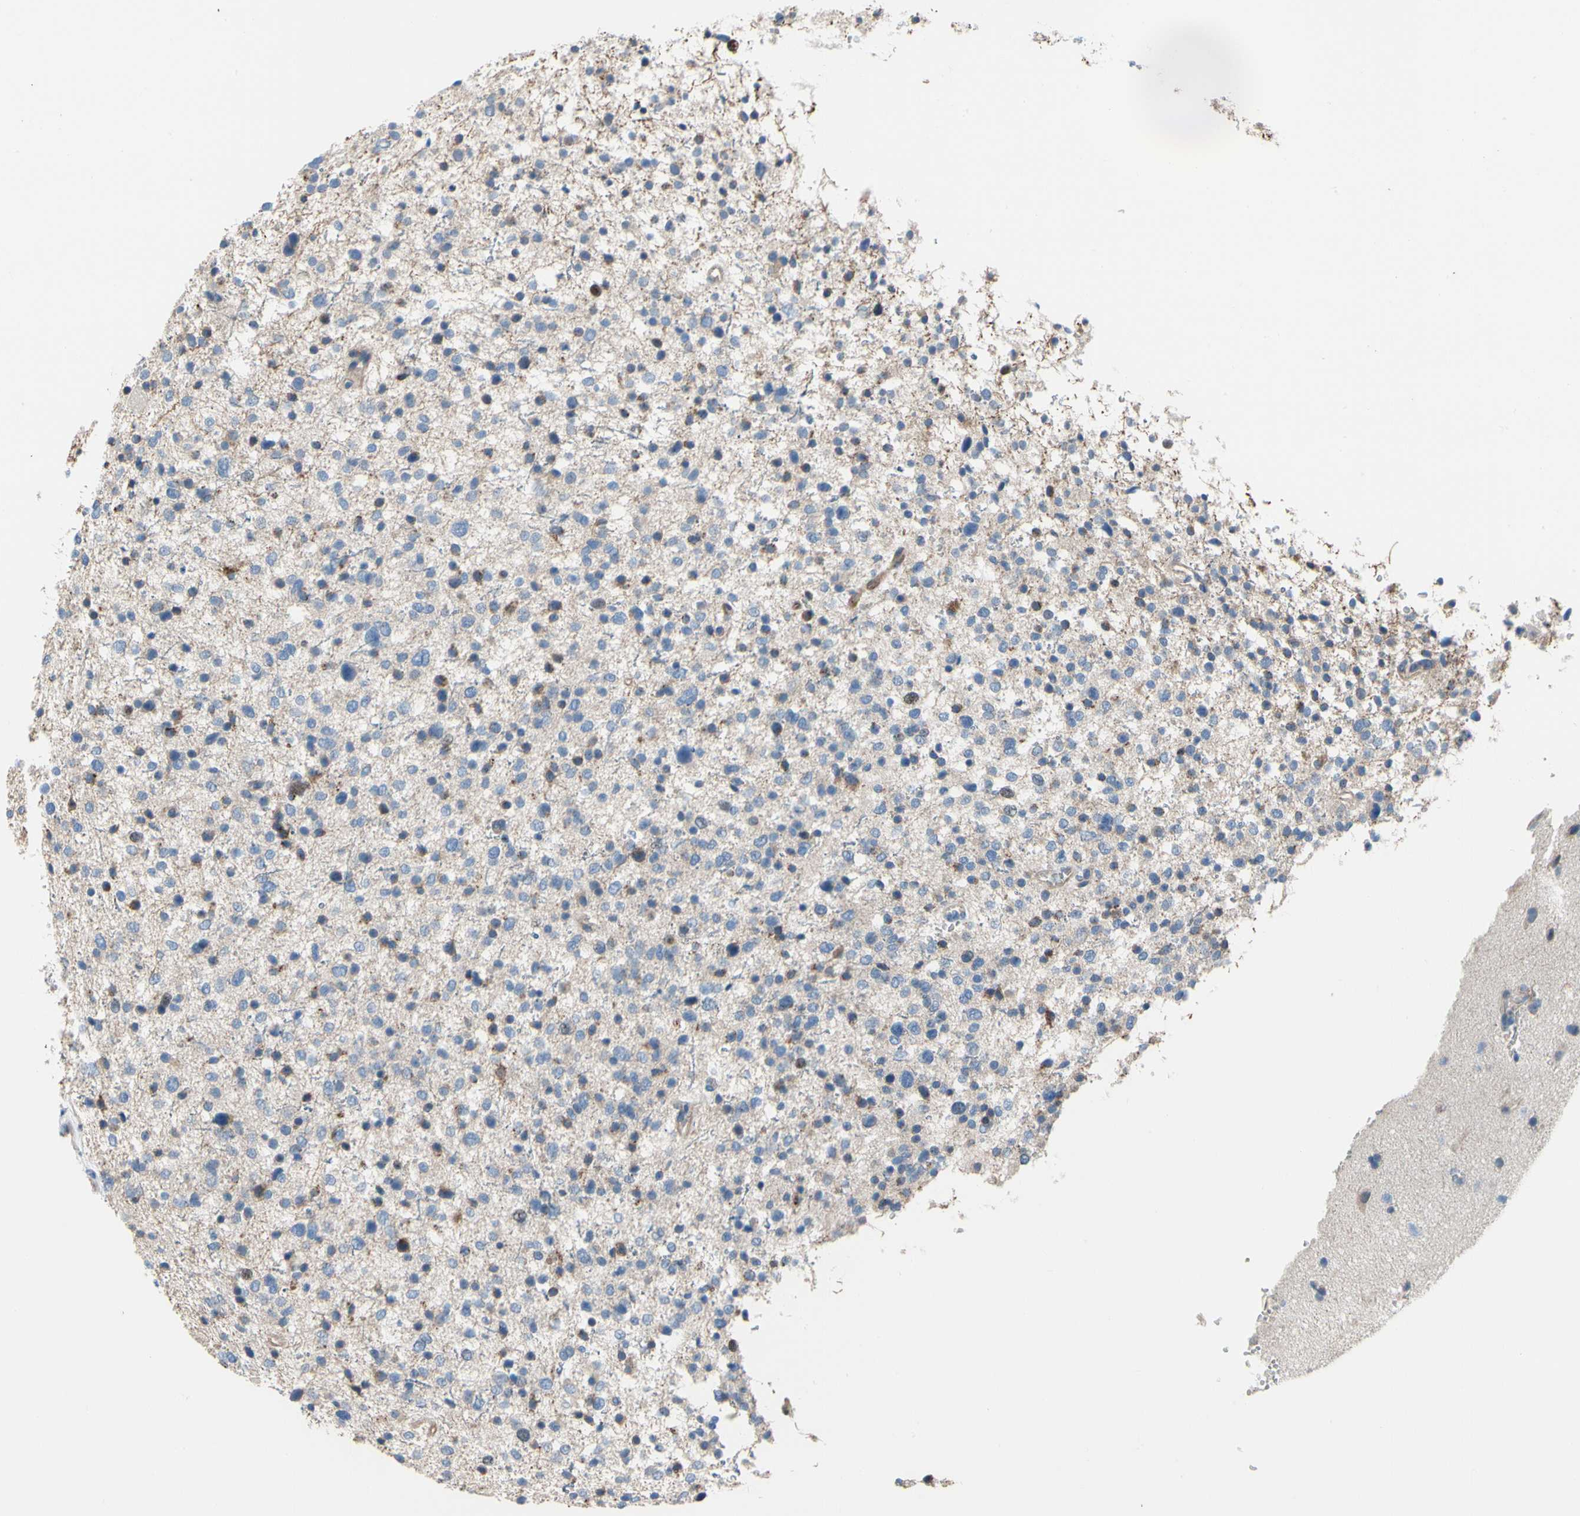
{"staining": {"intensity": "negative", "quantity": "none", "location": "none"}, "tissue": "glioma", "cell_type": "Tumor cells", "image_type": "cancer", "snomed": [{"axis": "morphology", "description": "Glioma, malignant, Low grade"}, {"axis": "topography", "description": "Brain"}], "caption": "This is an IHC micrograph of human malignant glioma (low-grade). There is no staining in tumor cells.", "gene": "HJURP", "patient": {"sex": "female", "age": 37}}